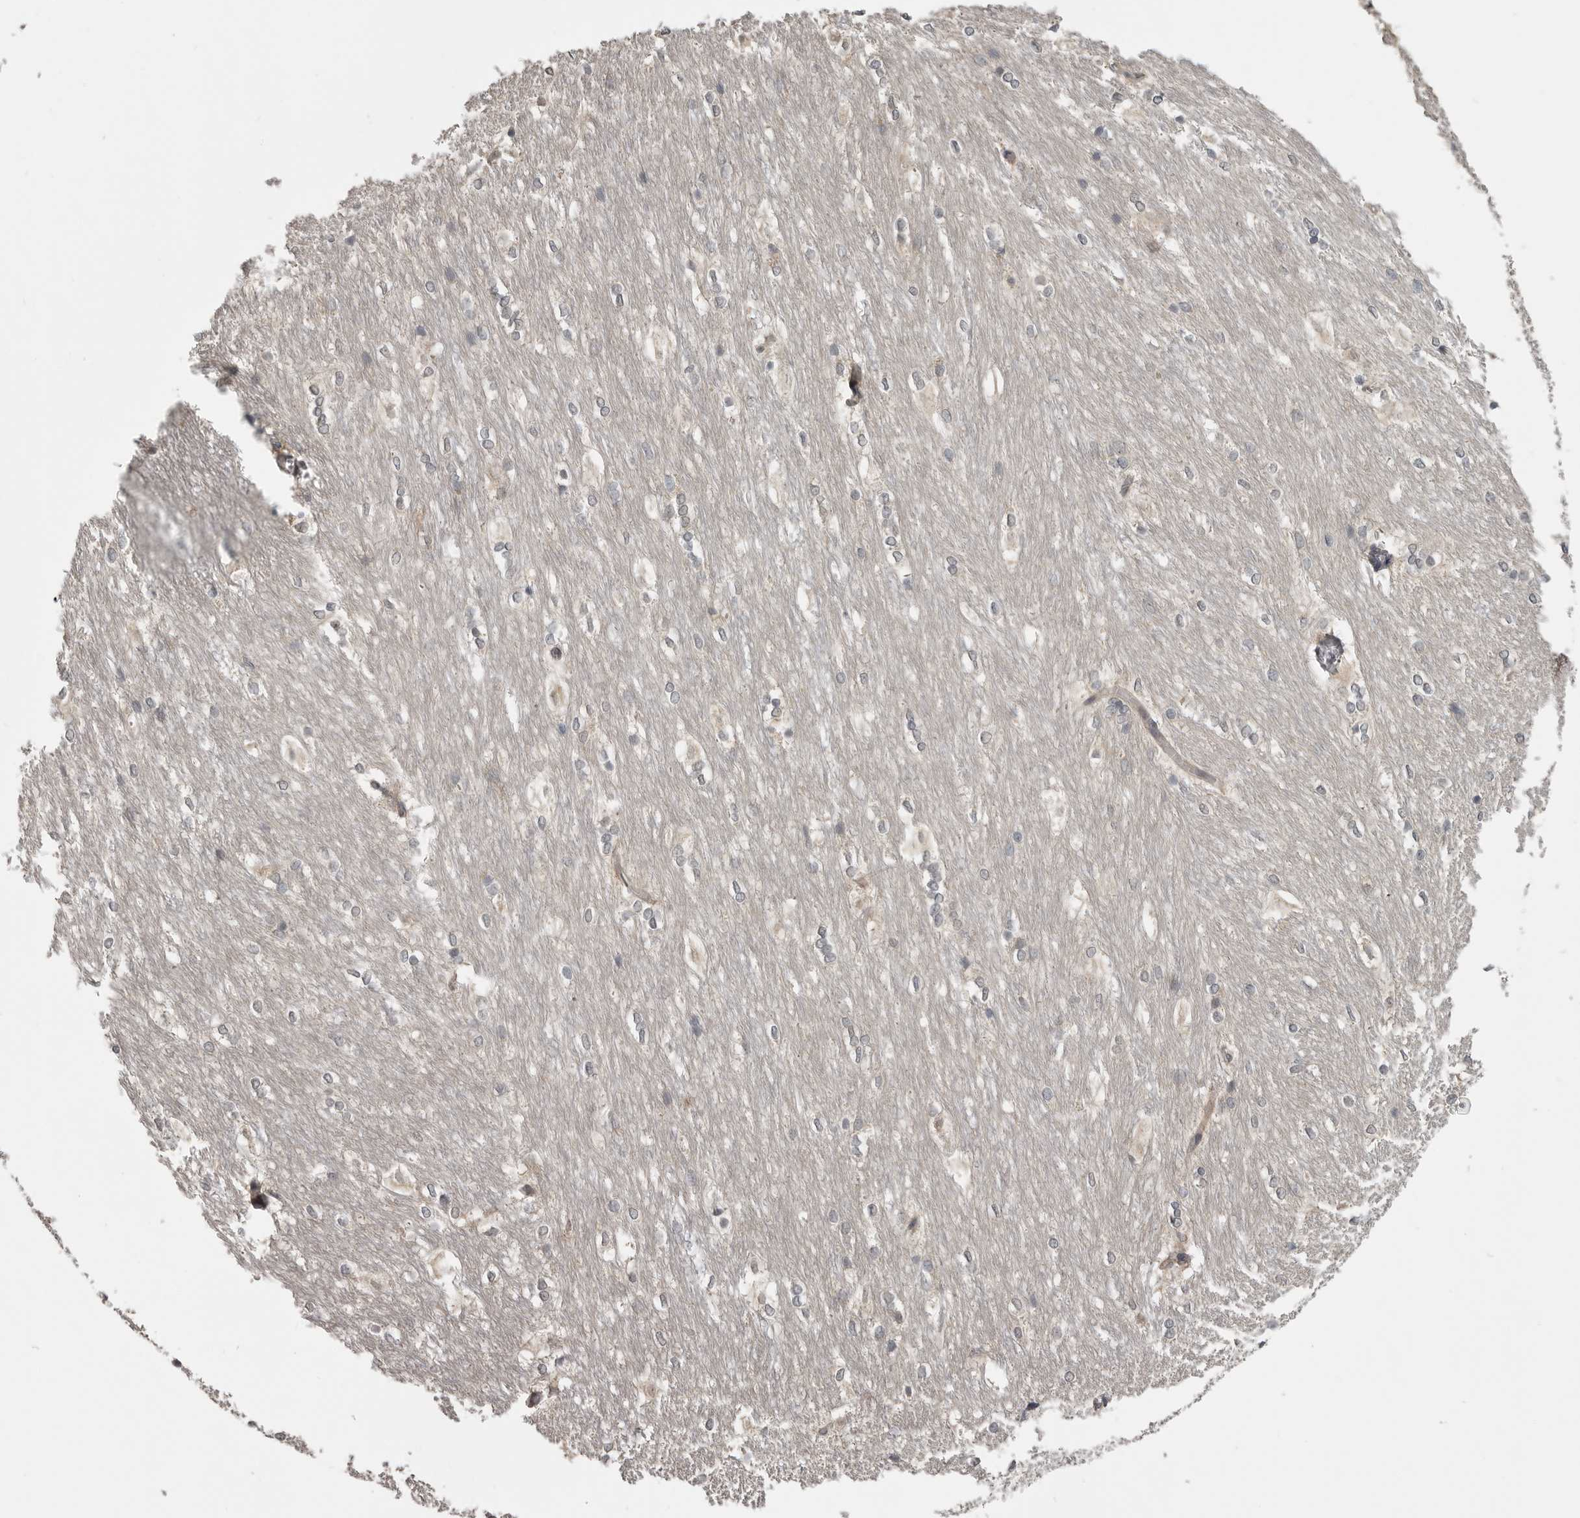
{"staining": {"intensity": "moderate", "quantity": "<25%", "location": "cytoplasmic/membranous"}, "tissue": "caudate", "cell_type": "Glial cells", "image_type": "normal", "snomed": [{"axis": "morphology", "description": "Normal tissue, NOS"}, {"axis": "topography", "description": "Lateral ventricle wall"}], "caption": "Benign caudate demonstrates moderate cytoplasmic/membranous staining in about <25% of glial cells.", "gene": "MAPK13", "patient": {"sex": "female", "age": 19}}